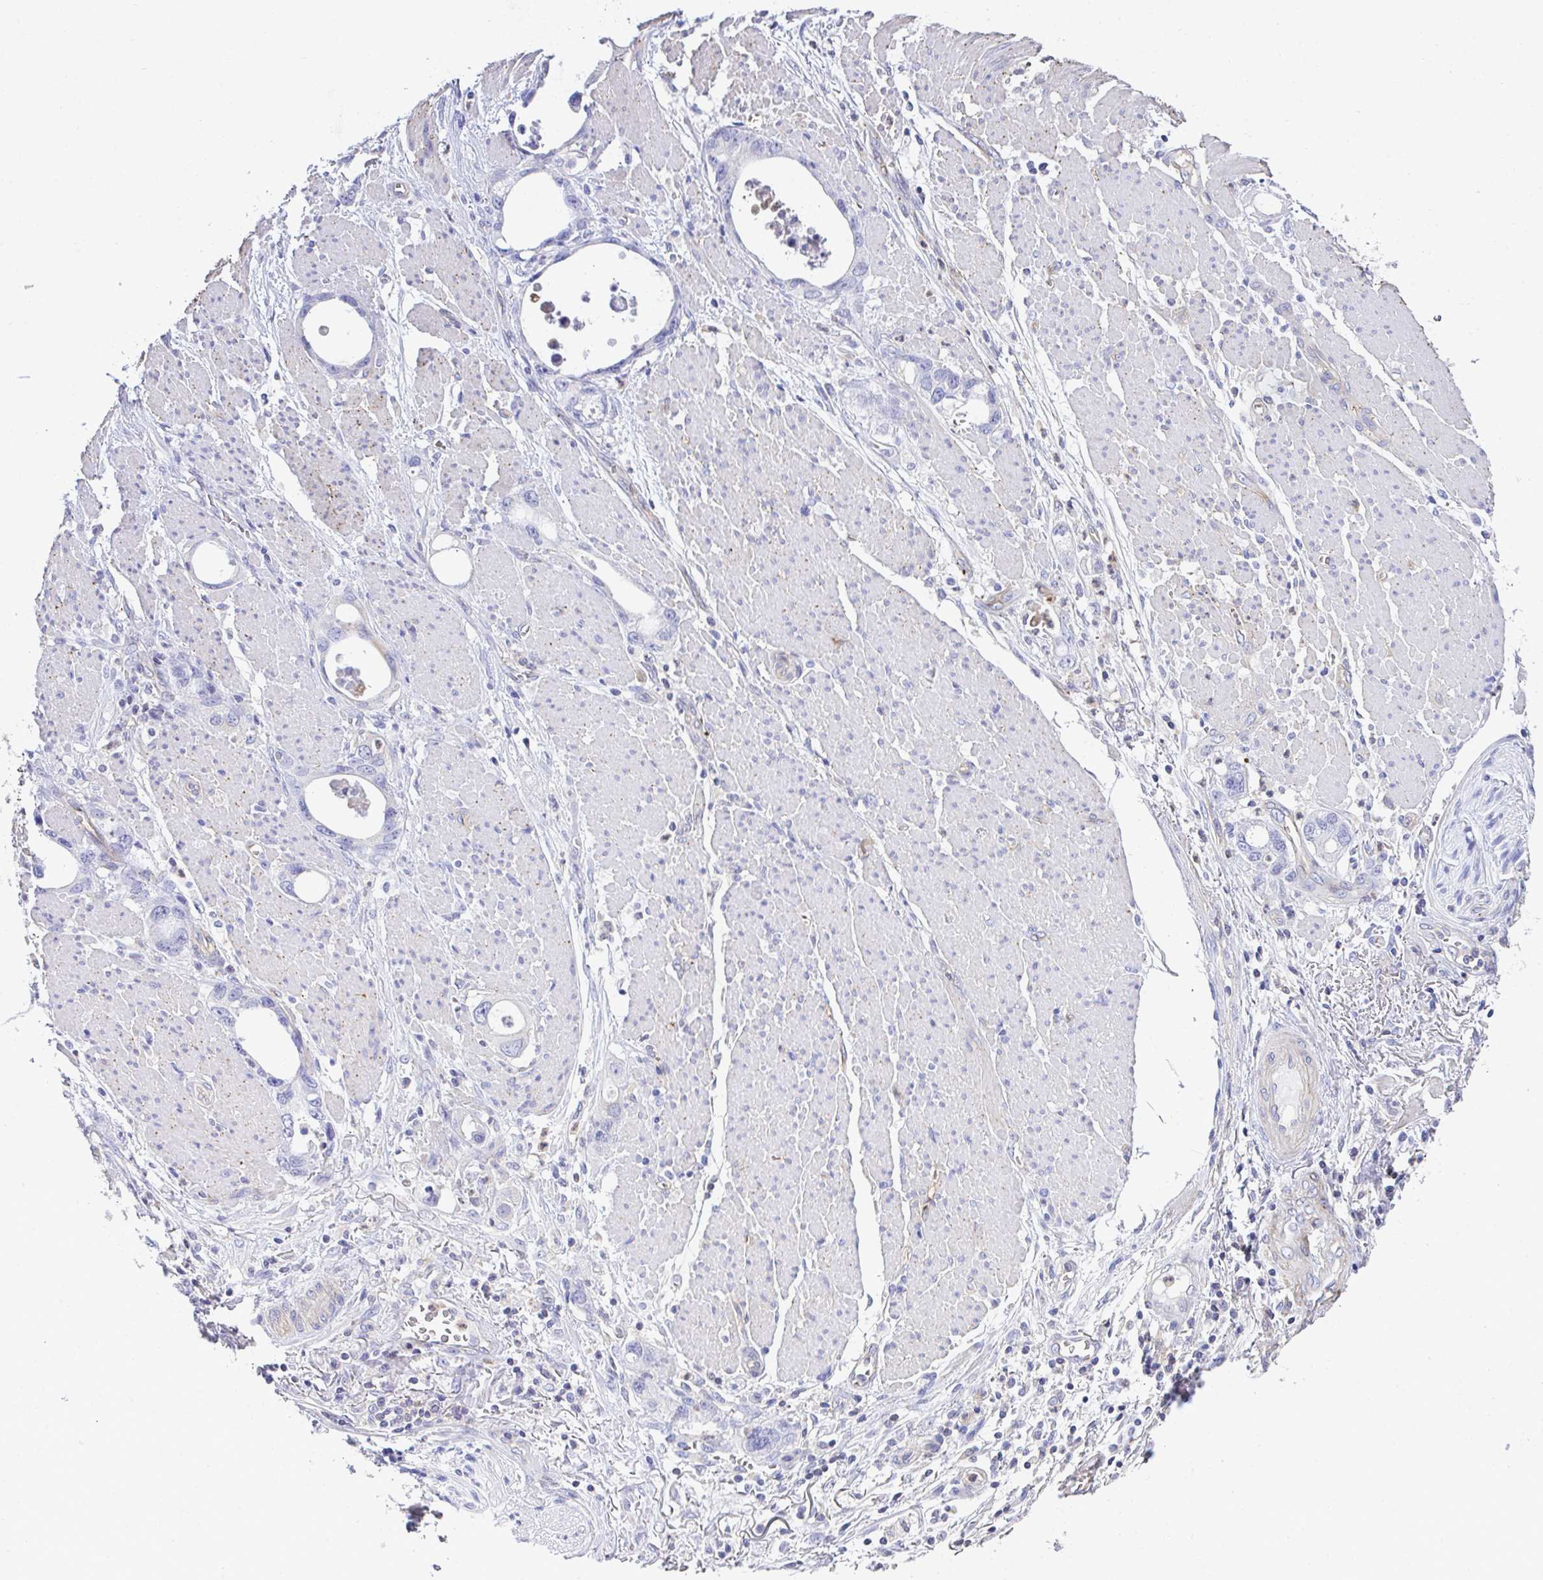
{"staining": {"intensity": "negative", "quantity": "none", "location": "none"}, "tissue": "stomach cancer", "cell_type": "Tumor cells", "image_type": "cancer", "snomed": [{"axis": "morphology", "description": "Adenocarcinoma, NOS"}, {"axis": "topography", "description": "Stomach, upper"}], "caption": "IHC of human stomach adenocarcinoma shows no expression in tumor cells. (Brightfield microscopy of DAB (3,3'-diaminobenzidine) immunohistochemistry (IHC) at high magnification).", "gene": "TNFAIP8", "patient": {"sex": "male", "age": 74}}